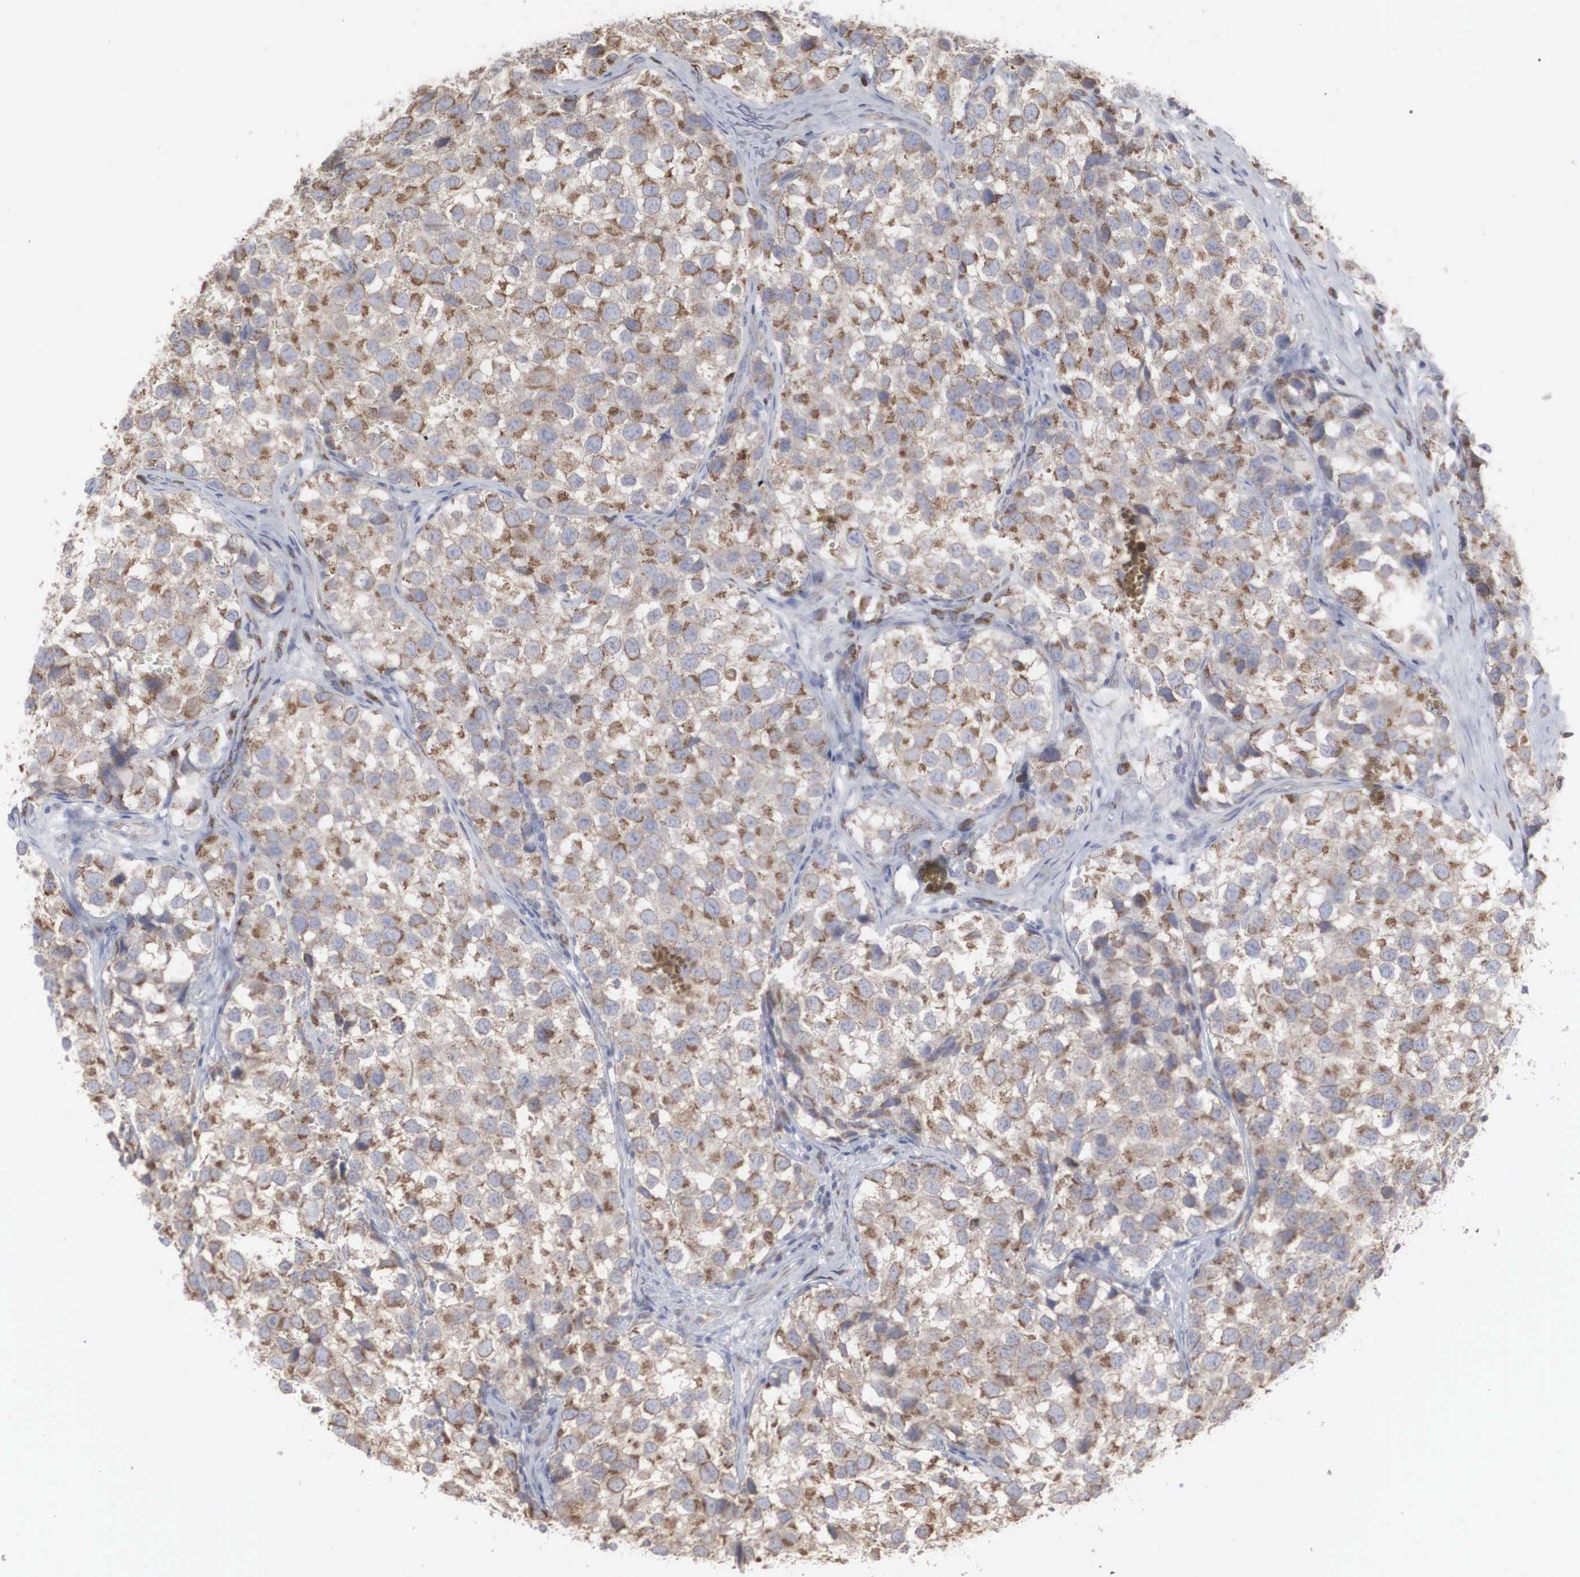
{"staining": {"intensity": "moderate", "quantity": "25%-75%", "location": "cytoplasmic/membranous"}, "tissue": "testis cancer", "cell_type": "Tumor cells", "image_type": "cancer", "snomed": [{"axis": "morphology", "description": "Seminoma, NOS"}, {"axis": "topography", "description": "Testis"}], "caption": "Tumor cells display moderate cytoplasmic/membranous staining in approximately 25%-75% of cells in testis cancer (seminoma). (DAB (3,3'-diaminobenzidine) = brown stain, brightfield microscopy at high magnification).", "gene": "MIA2", "patient": {"sex": "male", "age": 39}}